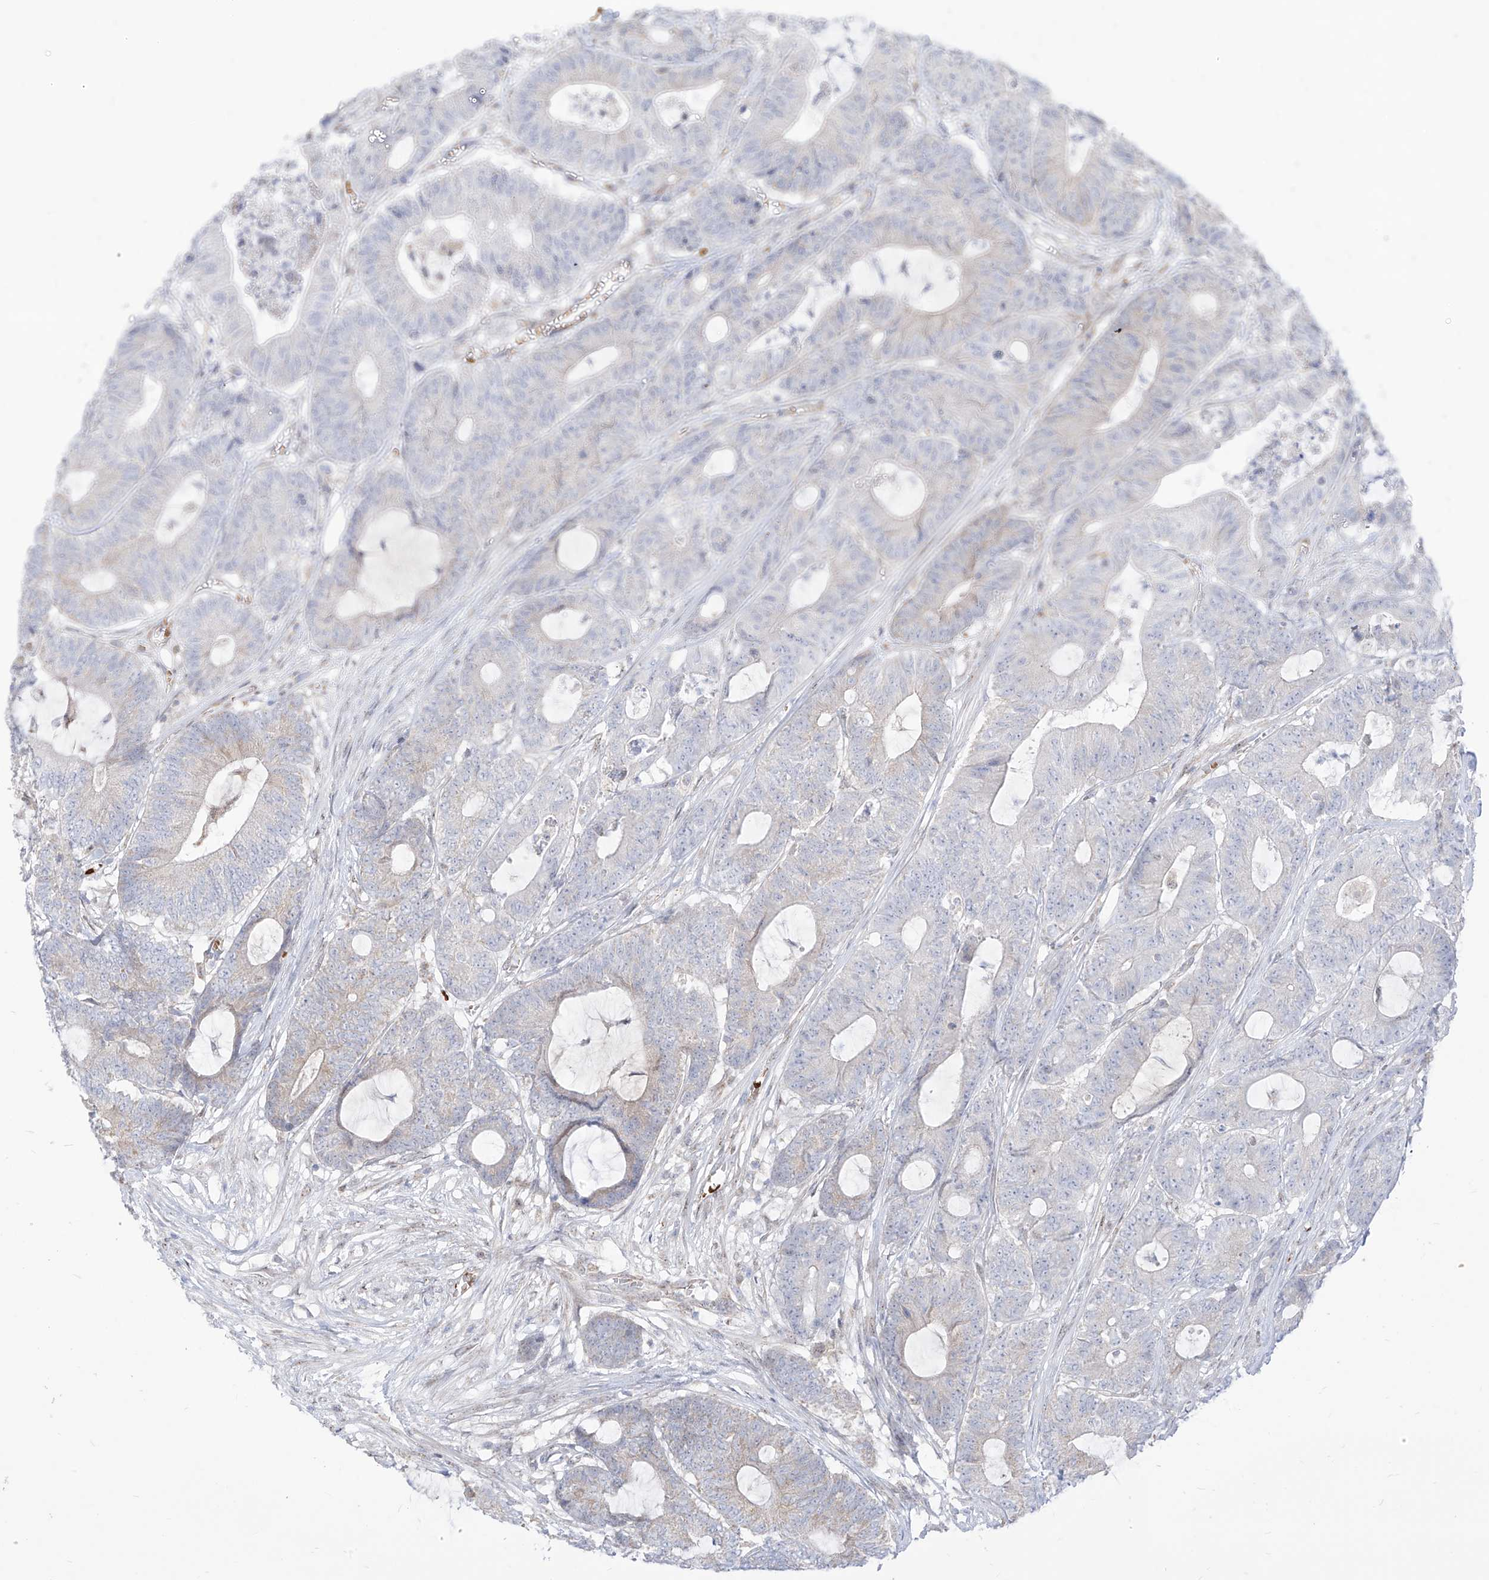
{"staining": {"intensity": "negative", "quantity": "none", "location": "none"}, "tissue": "colorectal cancer", "cell_type": "Tumor cells", "image_type": "cancer", "snomed": [{"axis": "morphology", "description": "Adenocarcinoma, NOS"}, {"axis": "topography", "description": "Colon"}], "caption": "The histopathology image exhibits no staining of tumor cells in colorectal adenocarcinoma. (Brightfield microscopy of DAB (3,3'-diaminobenzidine) IHC at high magnification).", "gene": "ARHGEF40", "patient": {"sex": "female", "age": 84}}